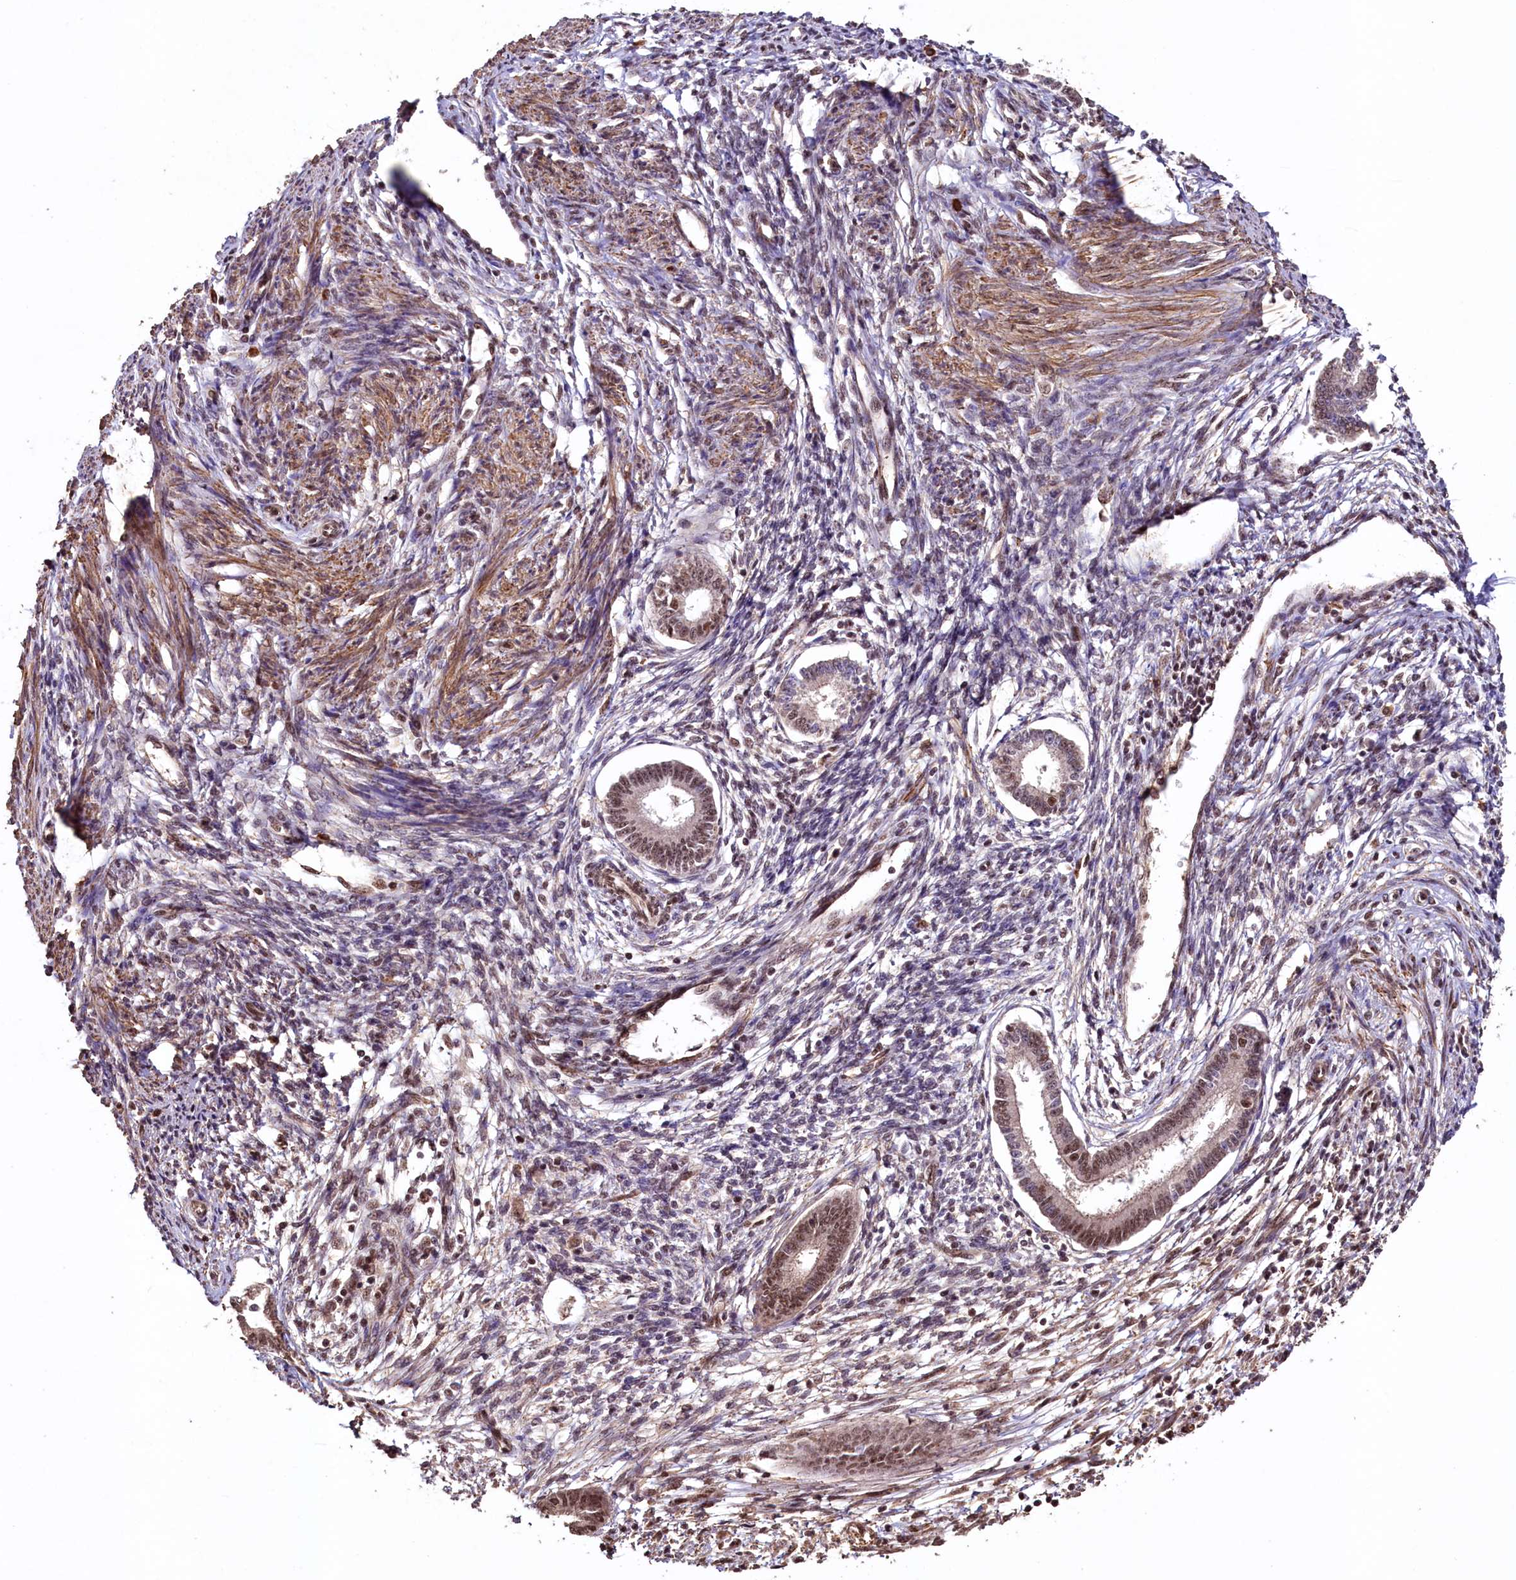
{"staining": {"intensity": "moderate", "quantity": ">75%", "location": "nuclear"}, "tissue": "endometrium", "cell_type": "Cells in endometrial stroma", "image_type": "normal", "snomed": [{"axis": "morphology", "description": "Normal tissue, NOS"}, {"axis": "topography", "description": "Endometrium"}], "caption": "Protein expression analysis of benign human endometrium reveals moderate nuclear positivity in approximately >75% of cells in endometrial stroma.", "gene": "SFSWAP", "patient": {"sex": "female", "age": 56}}